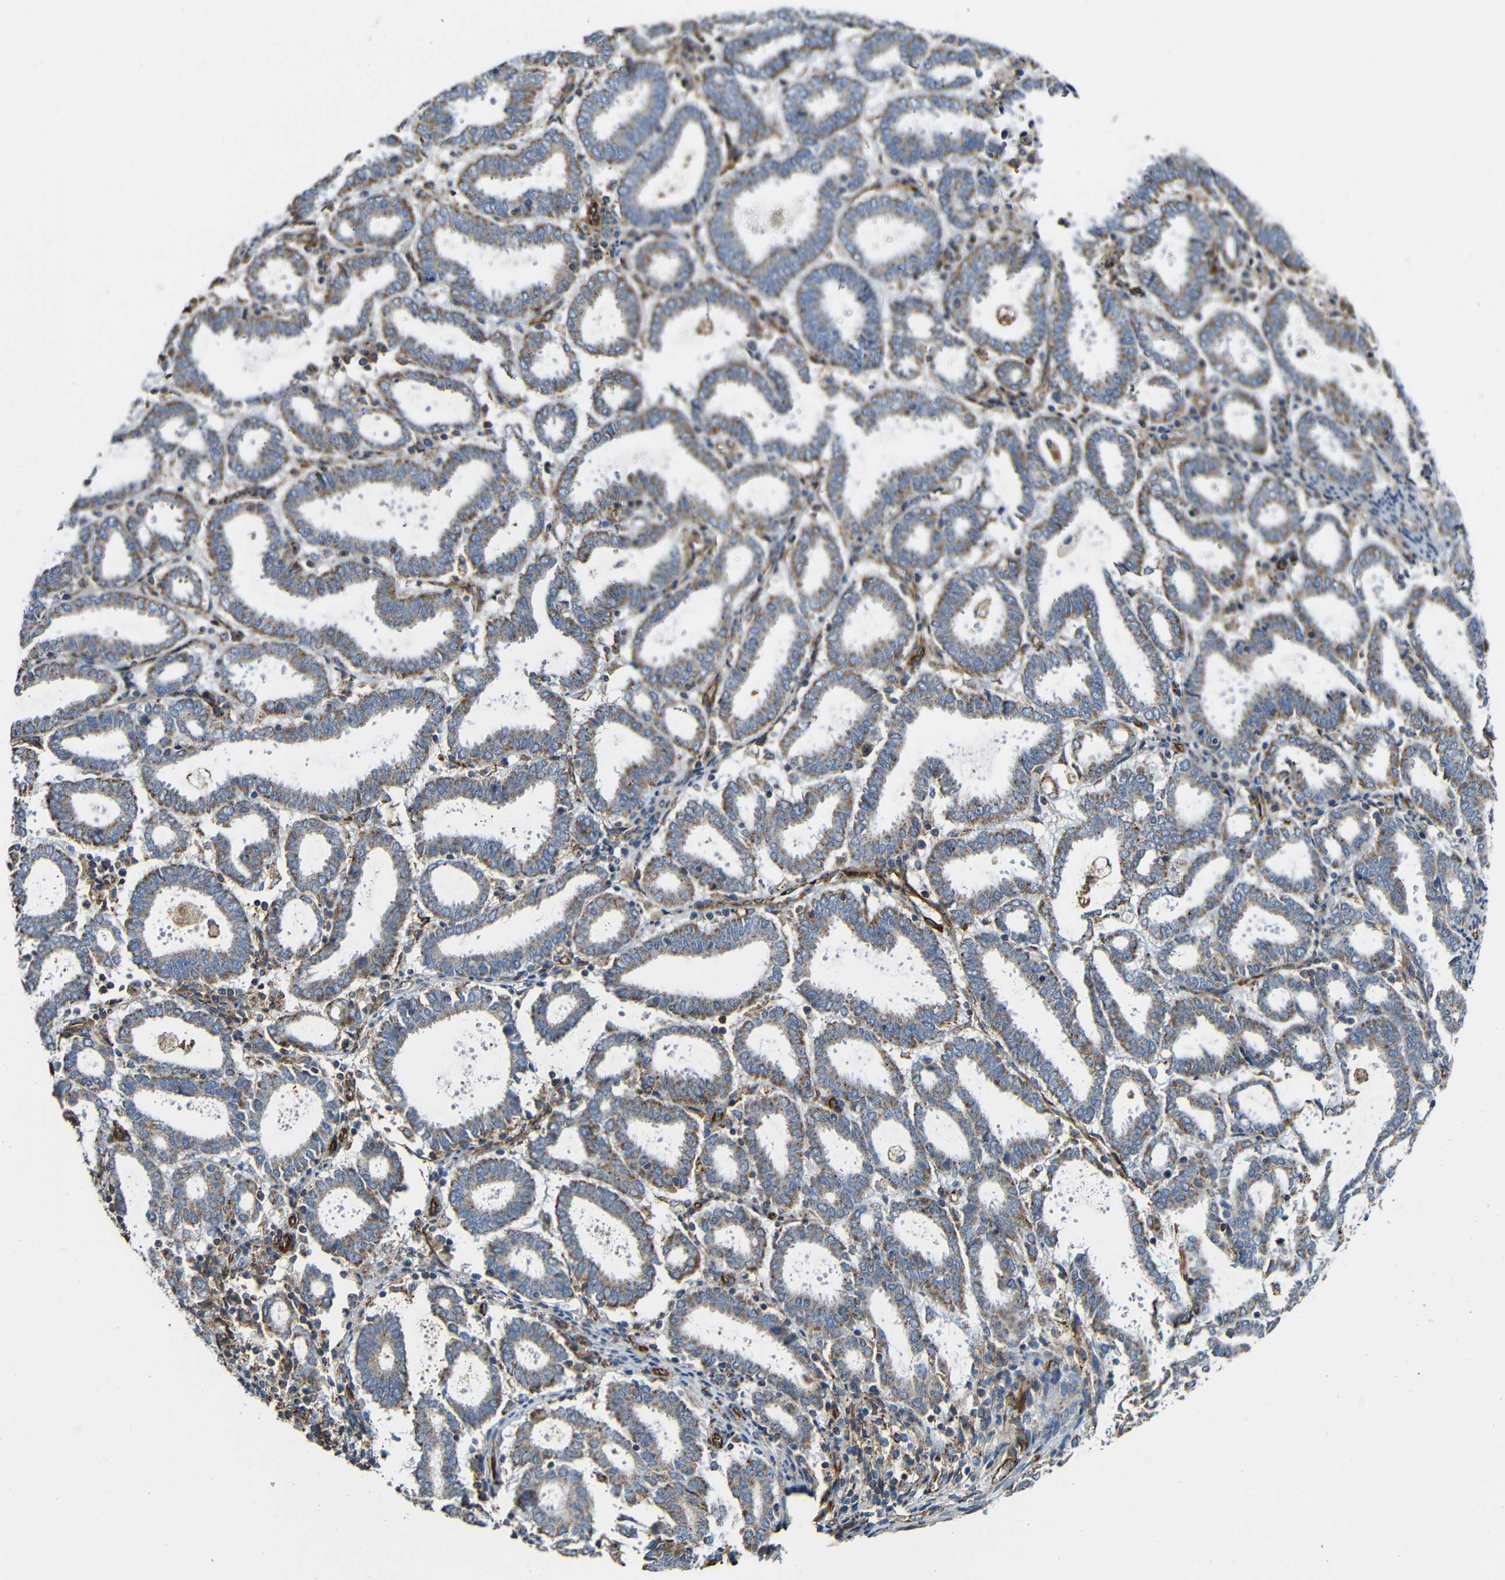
{"staining": {"intensity": "moderate", "quantity": ">75%", "location": "cytoplasmic/membranous"}, "tissue": "endometrial cancer", "cell_type": "Tumor cells", "image_type": "cancer", "snomed": [{"axis": "morphology", "description": "Adenocarcinoma, NOS"}, {"axis": "topography", "description": "Uterus"}], "caption": "Human adenocarcinoma (endometrial) stained with a protein marker demonstrates moderate staining in tumor cells.", "gene": "IGSF10", "patient": {"sex": "female", "age": 83}}